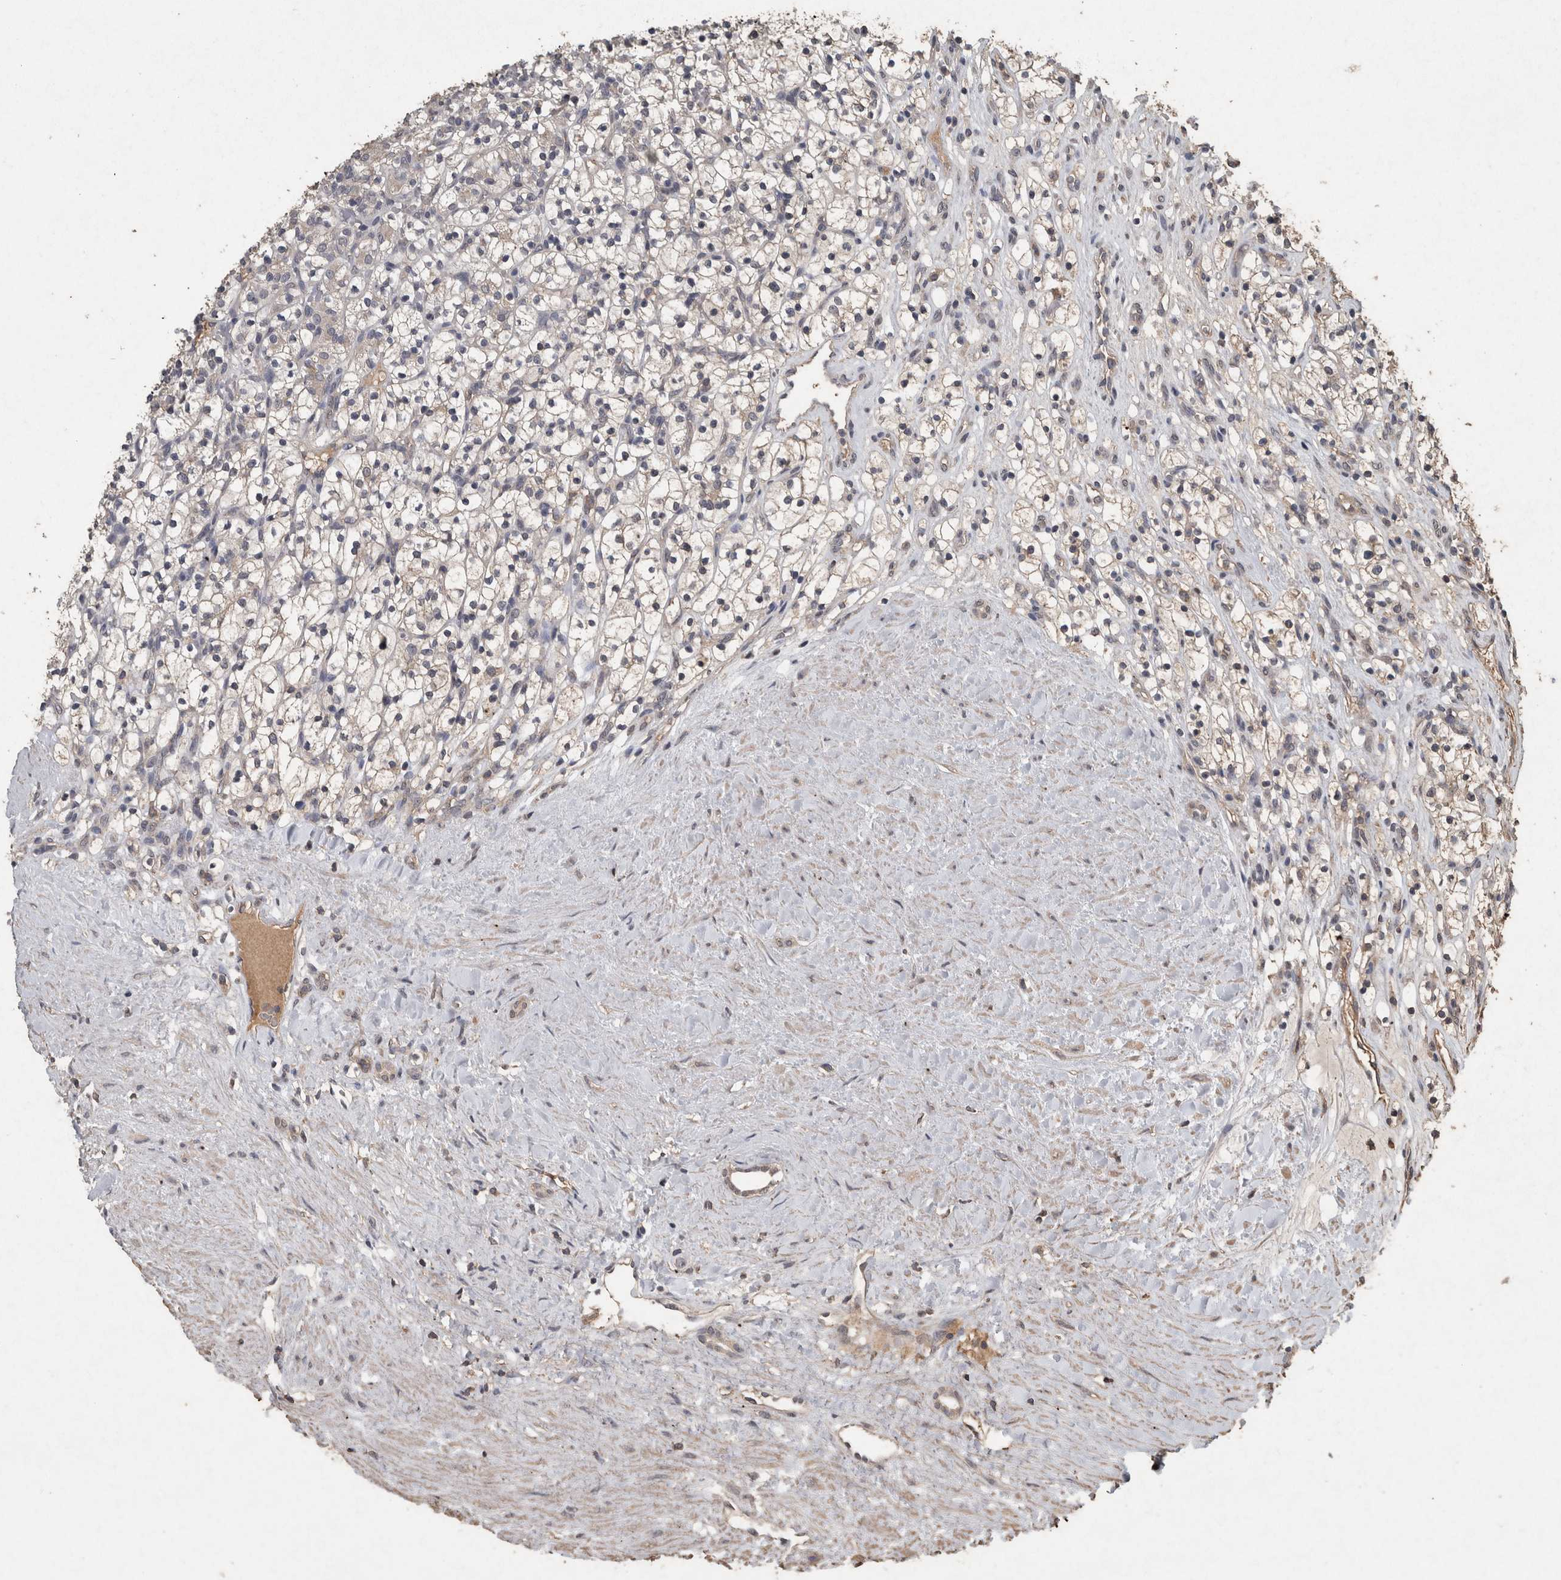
{"staining": {"intensity": "weak", "quantity": "<25%", "location": "cytoplasmic/membranous"}, "tissue": "renal cancer", "cell_type": "Tumor cells", "image_type": "cancer", "snomed": [{"axis": "morphology", "description": "Adenocarcinoma, NOS"}, {"axis": "topography", "description": "Kidney"}], "caption": "The IHC micrograph has no significant positivity in tumor cells of renal adenocarcinoma tissue. (IHC, brightfield microscopy, high magnification).", "gene": "FGFRL1", "patient": {"sex": "female", "age": 57}}